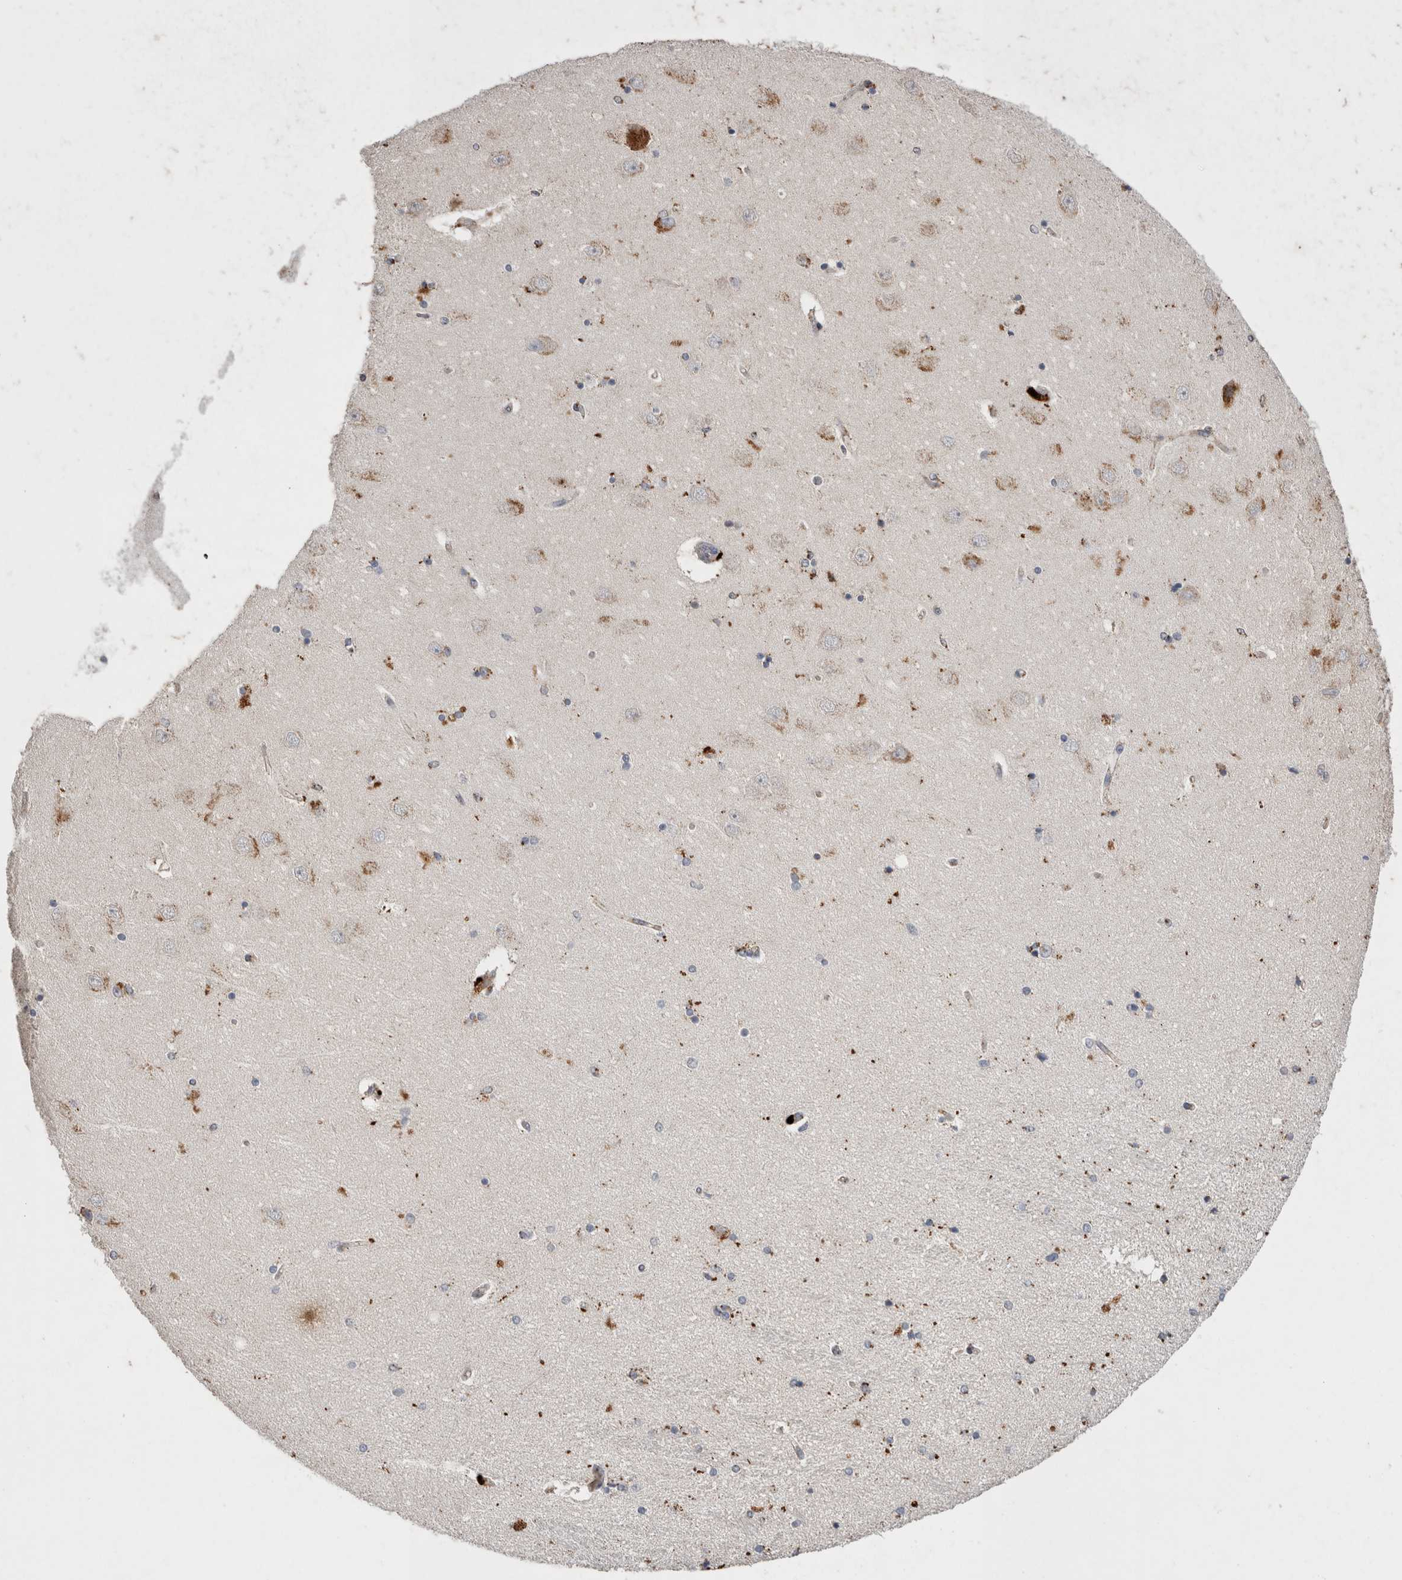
{"staining": {"intensity": "moderate", "quantity": "<25%", "location": "cytoplasmic/membranous"}, "tissue": "hippocampus", "cell_type": "Glial cells", "image_type": "normal", "snomed": [{"axis": "morphology", "description": "Normal tissue, NOS"}, {"axis": "topography", "description": "Hippocampus"}], "caption": "About <25% of glial cells in benign hippocampus show moderate cytoplasmic/membranous protein staining as visualized by brown immunohistochemical staining.", "gene": "CTSA", "patient": {"sex": "female", "age": 54}}